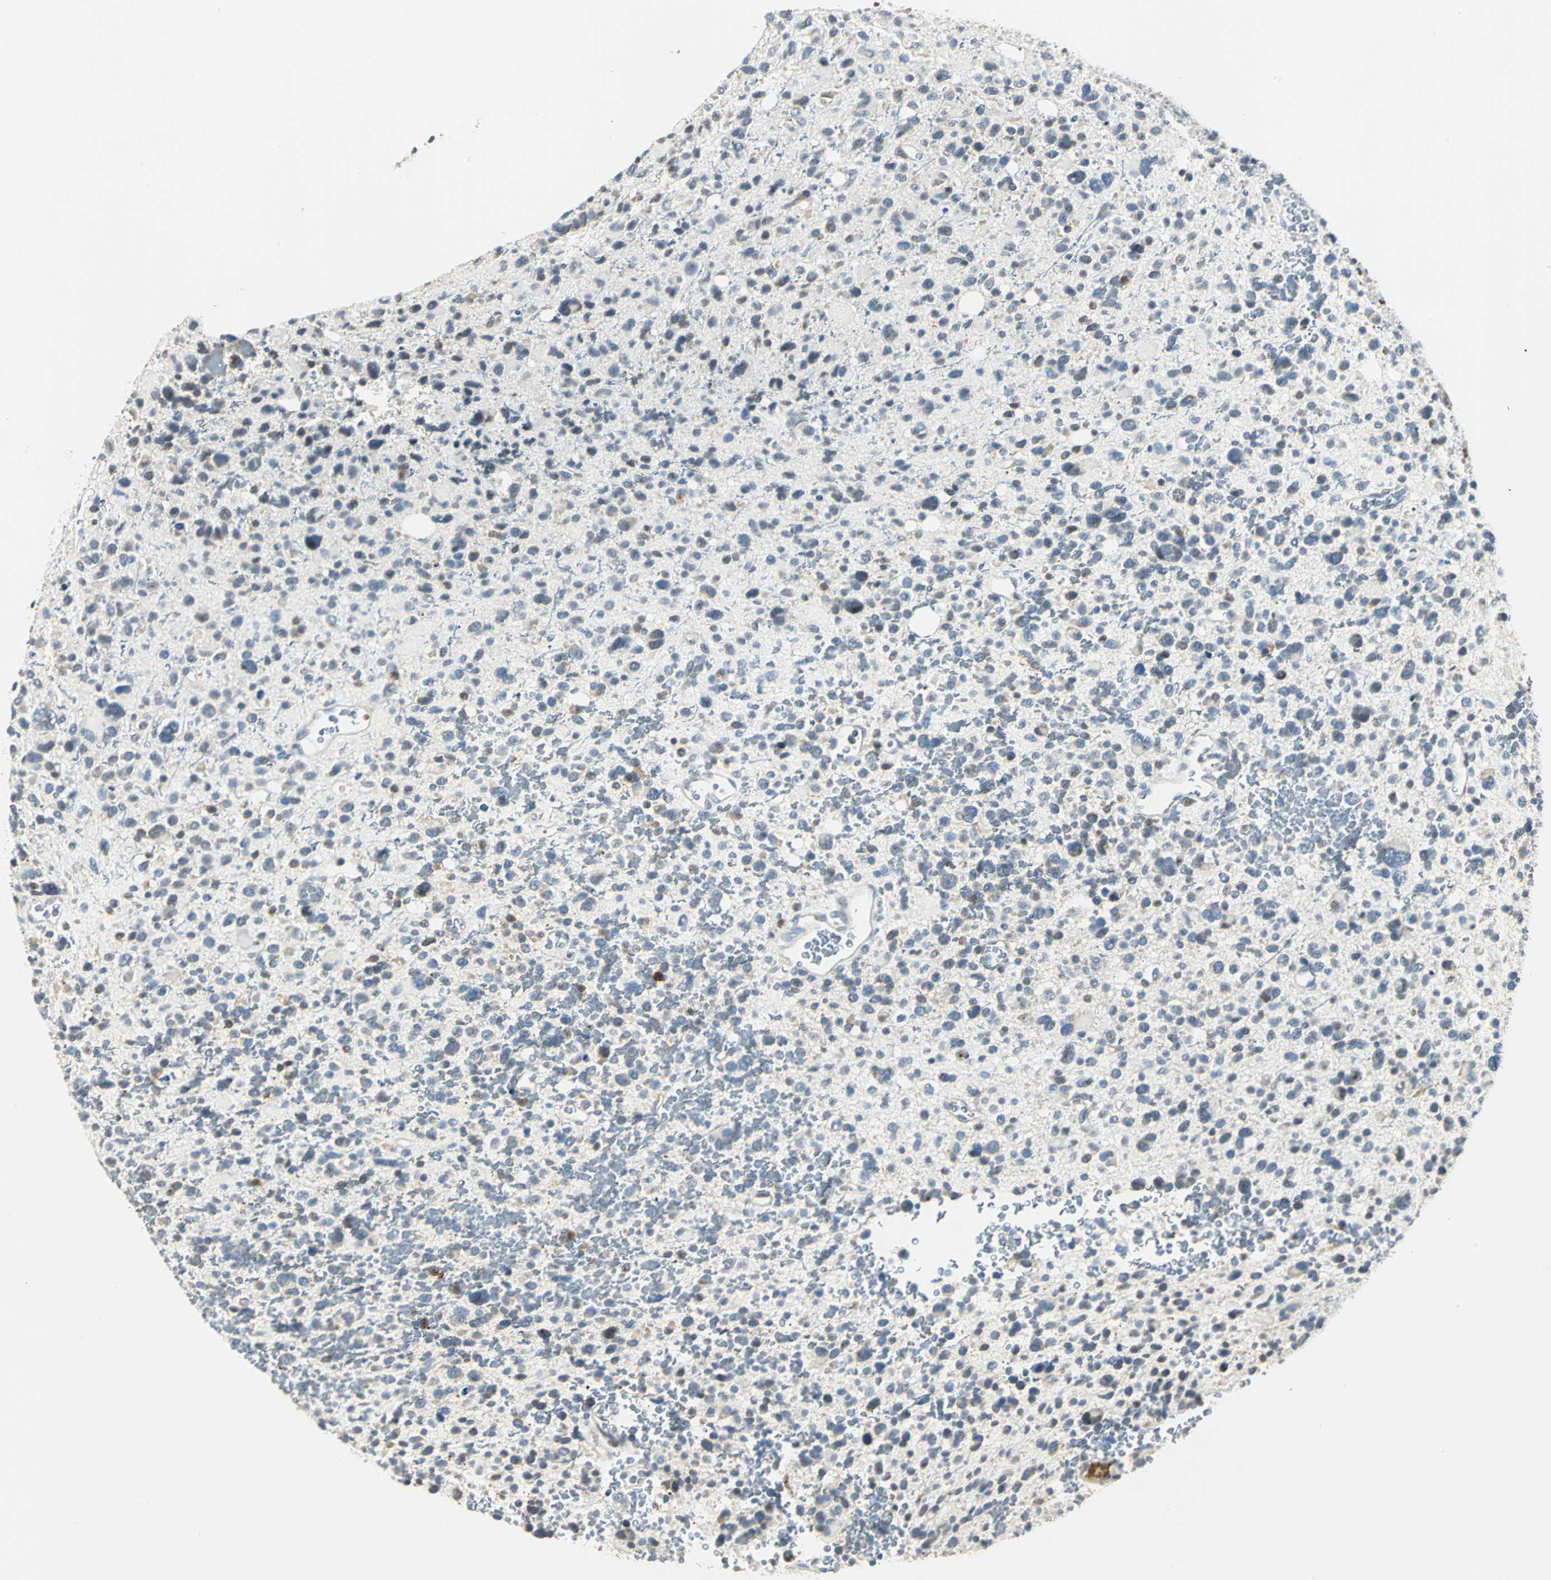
{"staining": {"intensity": "weak", "quantity": "<25%", "location": "cytoplasmic/membranous"}, "tissue": "glioma", "cell_type": "Tumor cells", "image_type": "cancer", "snomed": [{"axis": "morphology", "description": "Glioma, malignant, High grade"}, {"axis": "topography", "description": "Brain"}], "caption": "Human glioma stained for a protein using IHC reveals no expression in tumor cells.", "gene": "USP40", "patient": {"sex": "male", "age": 48}}